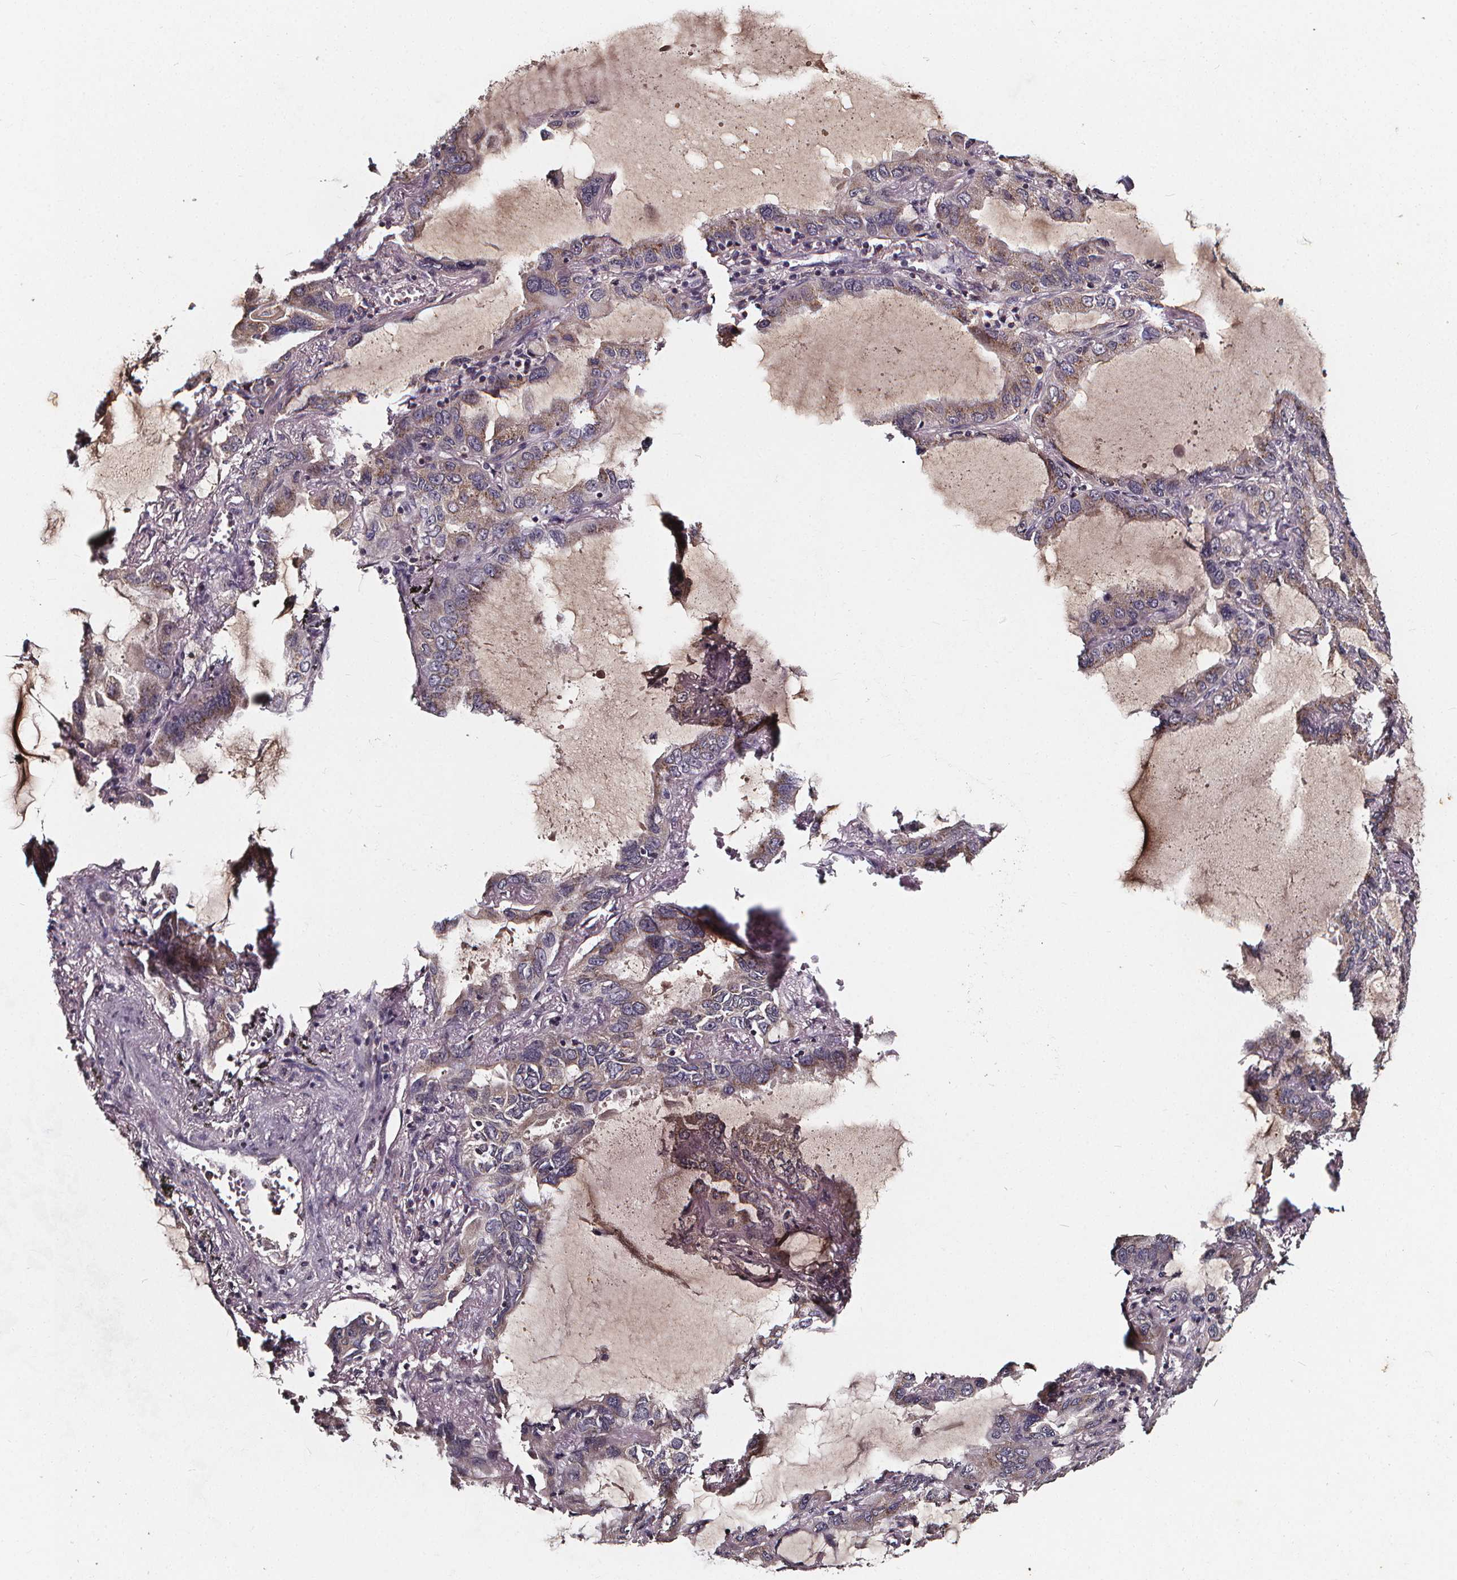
{"staining": {"intensity": "weak", "quantity": "<25%", "location": "cytoplasmic/membranous"}, "tissue": "lung cancer", "cell_type": "Tumor cells", "image_type": "cancer", "snomed": [{"axis": "morphology", "description": "Adenocarcinoma, NOS"}, {"axis": "topography", "description": "Lung"}], "caption": "Tumor cells are negative for brown protein staining in adenocarcinoma (lung). (Immunohistochemistry (ihc), brightfield microscopy, high magnification).", "gene": "SPAG8", "patient": {"sex": "male", "age": 64}}